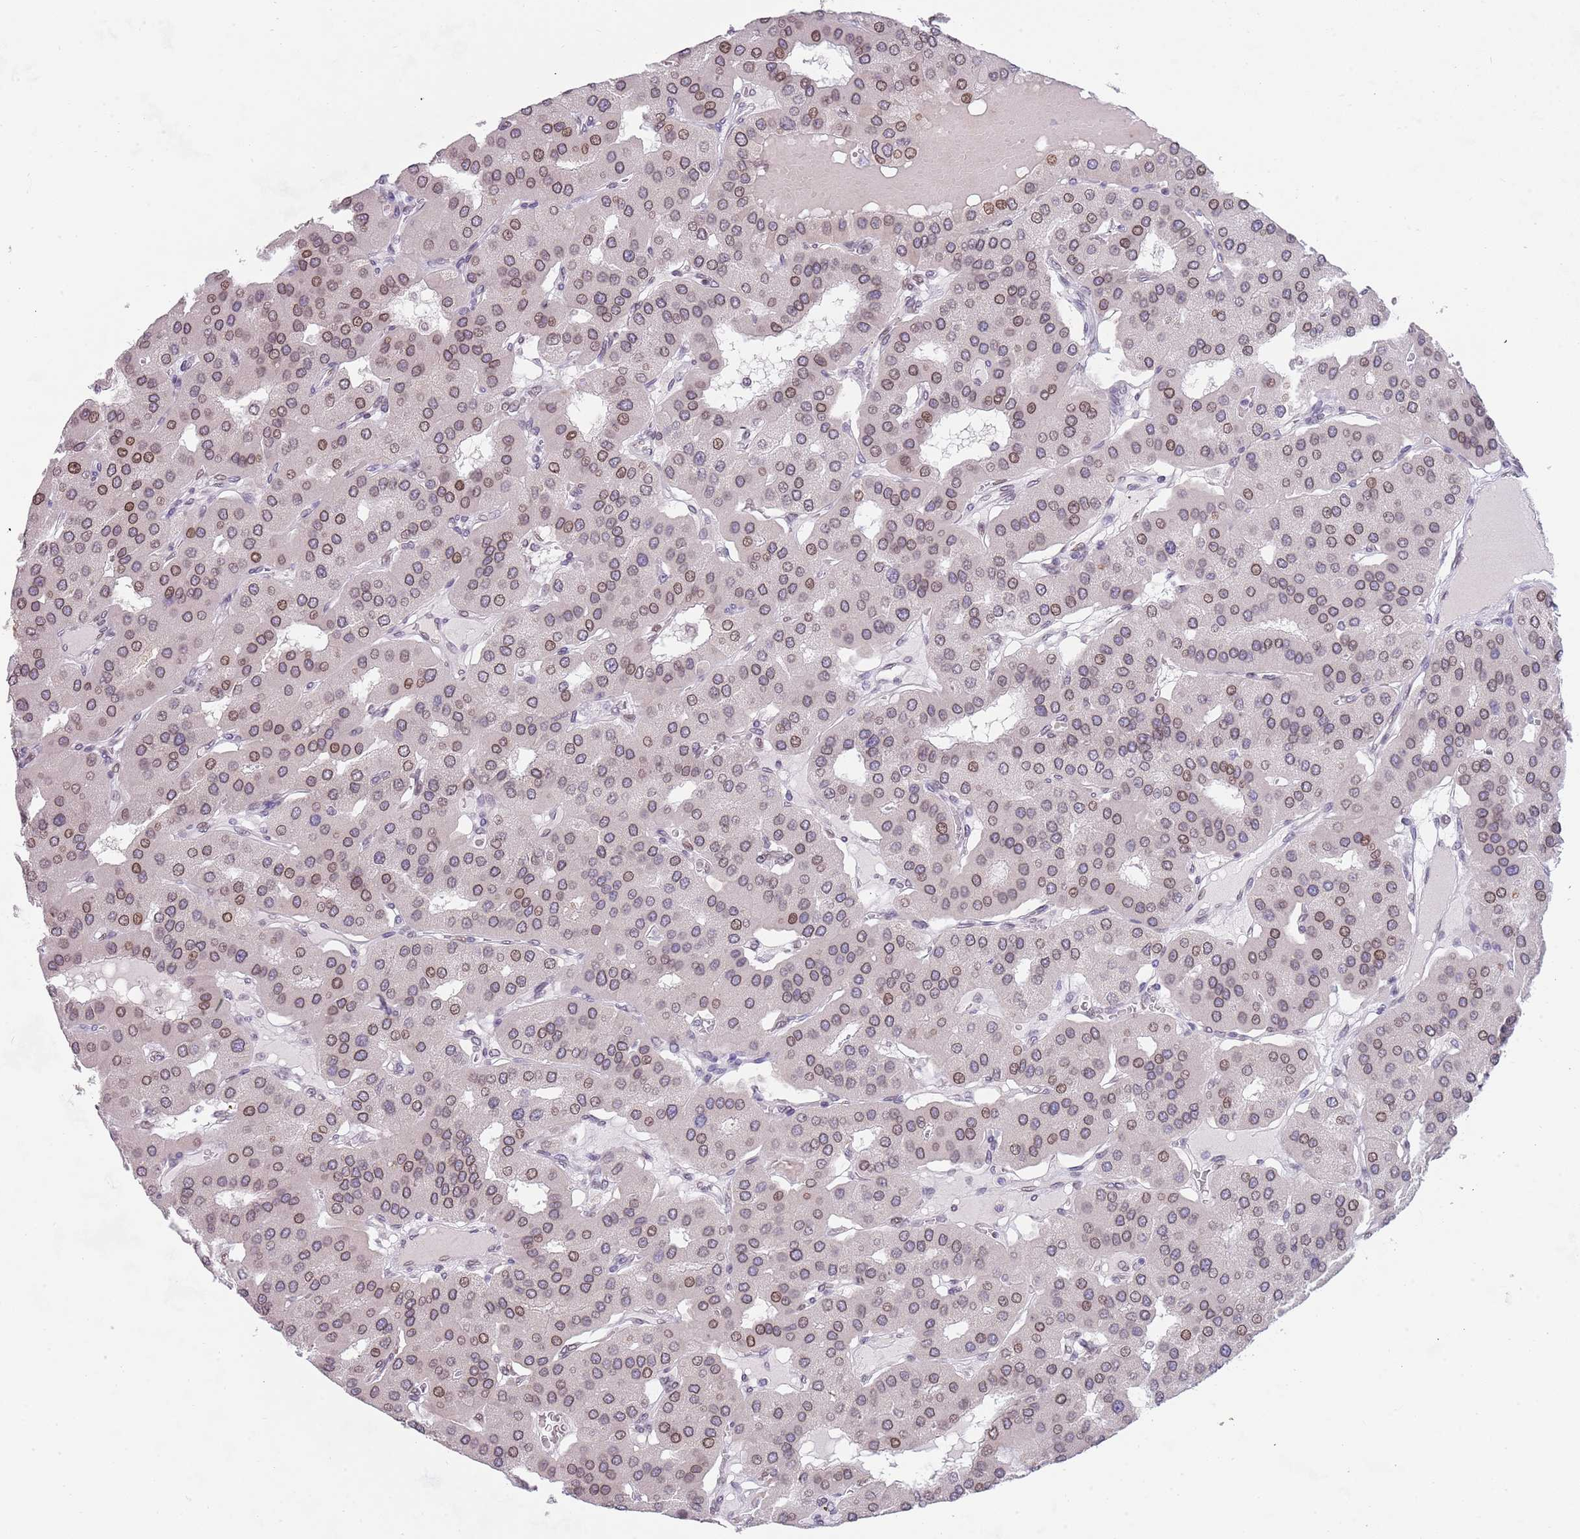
{"staining": {"intensity": "moderate", "quantity": ">75%", "location": "cytoplasmic/membranous,nuclear"}, "tissue": "parathyroid gland", "cell_type": "Glandular cells", "image_type": "normal", "snomed": [{"axis": "morphology", "description": "Normal tissue, NOS"}, {"axis": "morphology", "description": "Adenoma, NOS"}, {"axis": "topography", "description": "Parathyroid gland"}], "caption": "Moderate cytoplasmic/membranous,nuclear staining is appreciated in about >75% of glandular cells in normal parathyroid gland. The staining was performed using DAB (3,3'-diaminobenzidine) to visualize the protein expression in brown, while the nuclei were stained in blue with hematoxylin (Magnification: 20x).", "gene": "KLHDC2", "patient": {"sex": "female", "age": 86}}